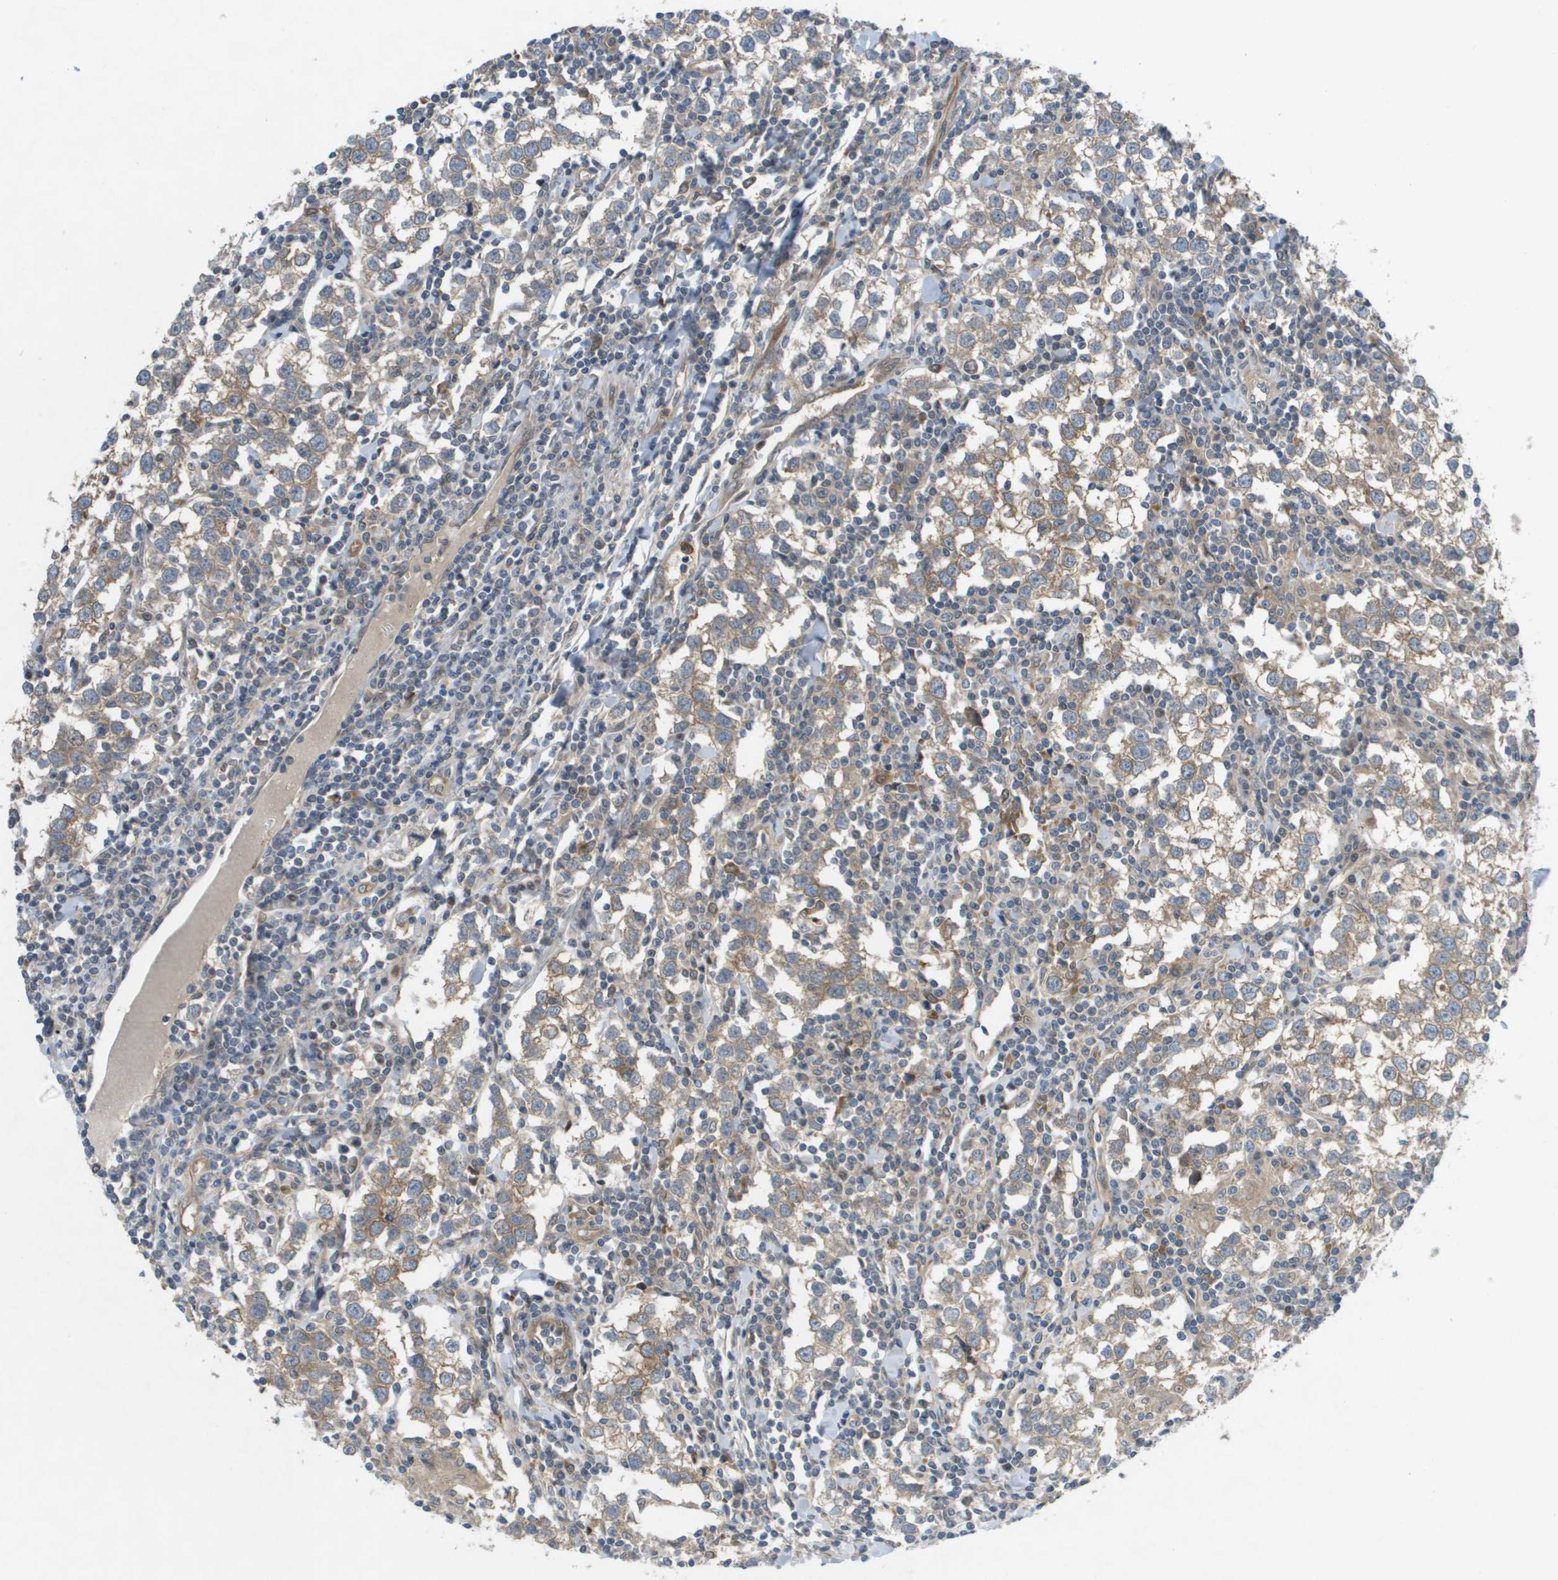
{"staining": {"intensity": "weak", "quantity": ">75%", "location": "cytoplasmic/membranous"}, "tissue": "testis cancer", "cell_type": "Tumor cells", "image_type": "cancer", "snomed": [{"axis": "morphology", "description": "Seminoma, NOS"}, {"axis": "morphology", "description": "Carcinoma, Embryonal, NOS"}, {"axis": "topography", "description": "Testis"}], "caption": "About >75% of tumor cells in seminoma (testis) reveal weak cytoplasmic/membranous protein staining as visualized by brown immunohistochemical staining.", "gene": "PALD1", "patient": {"sex": "male", "age": 36}}